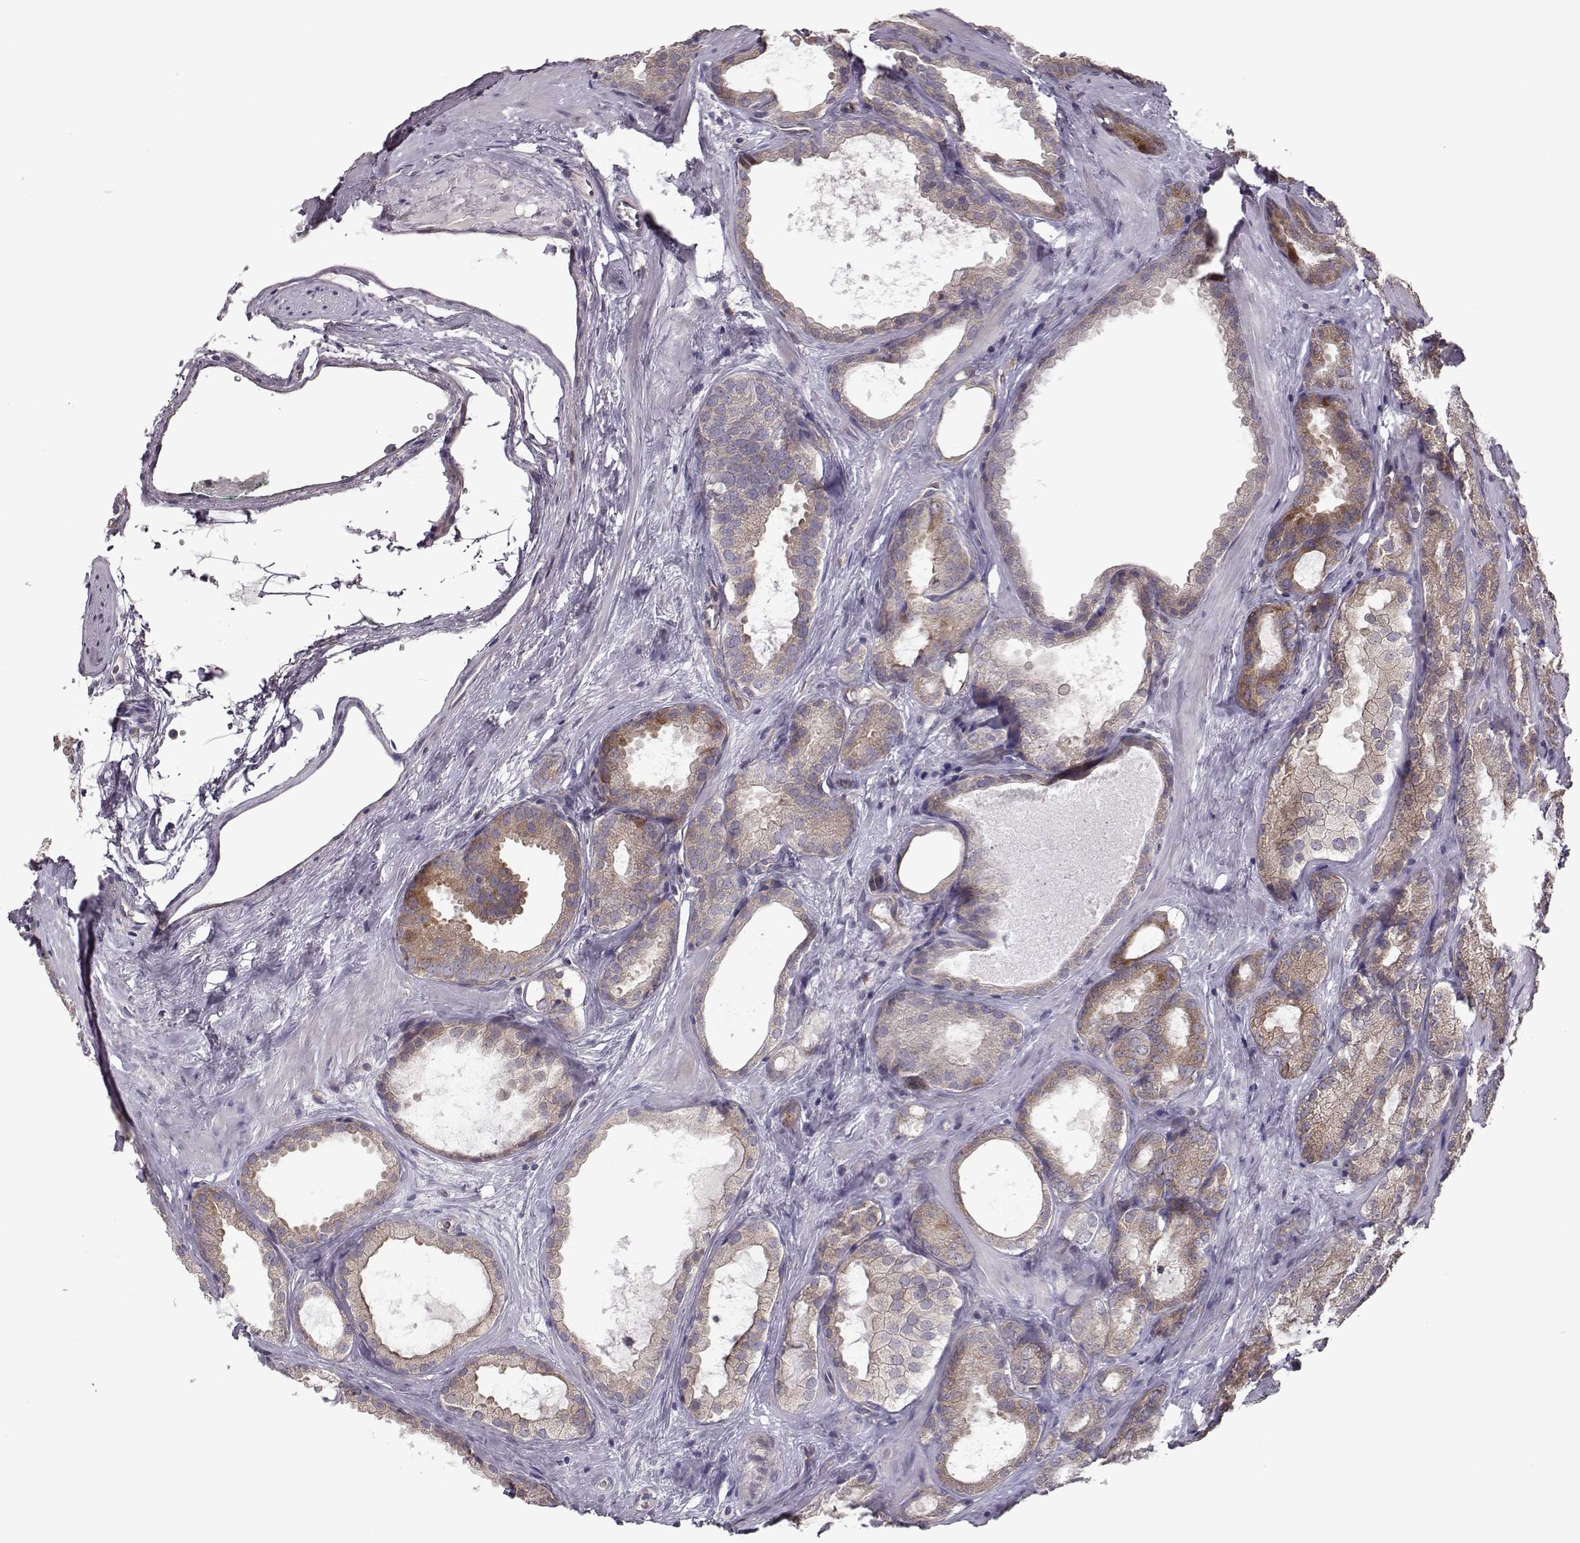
{"staining": {"intensity": "weak", "quantity": "25%-75%", "location": "cytoplasmic/membranous"}, "tissue": "prostate cancer", "cell_type": "Tumor cells", "image_type": "cancer", "snomed": [{"axis": "morphology", "description": "Adenocarcinoma, High grade"}, {"axis": "topography", "description": "Prostate"}], "caption": "A histopathology image of human prostate cancer stained for a protein displays weak cytoplasmic/membranous brown staining in tumor cells.", "gene": "RANBP1", "patient": {"sex": "male", "age": 64}}